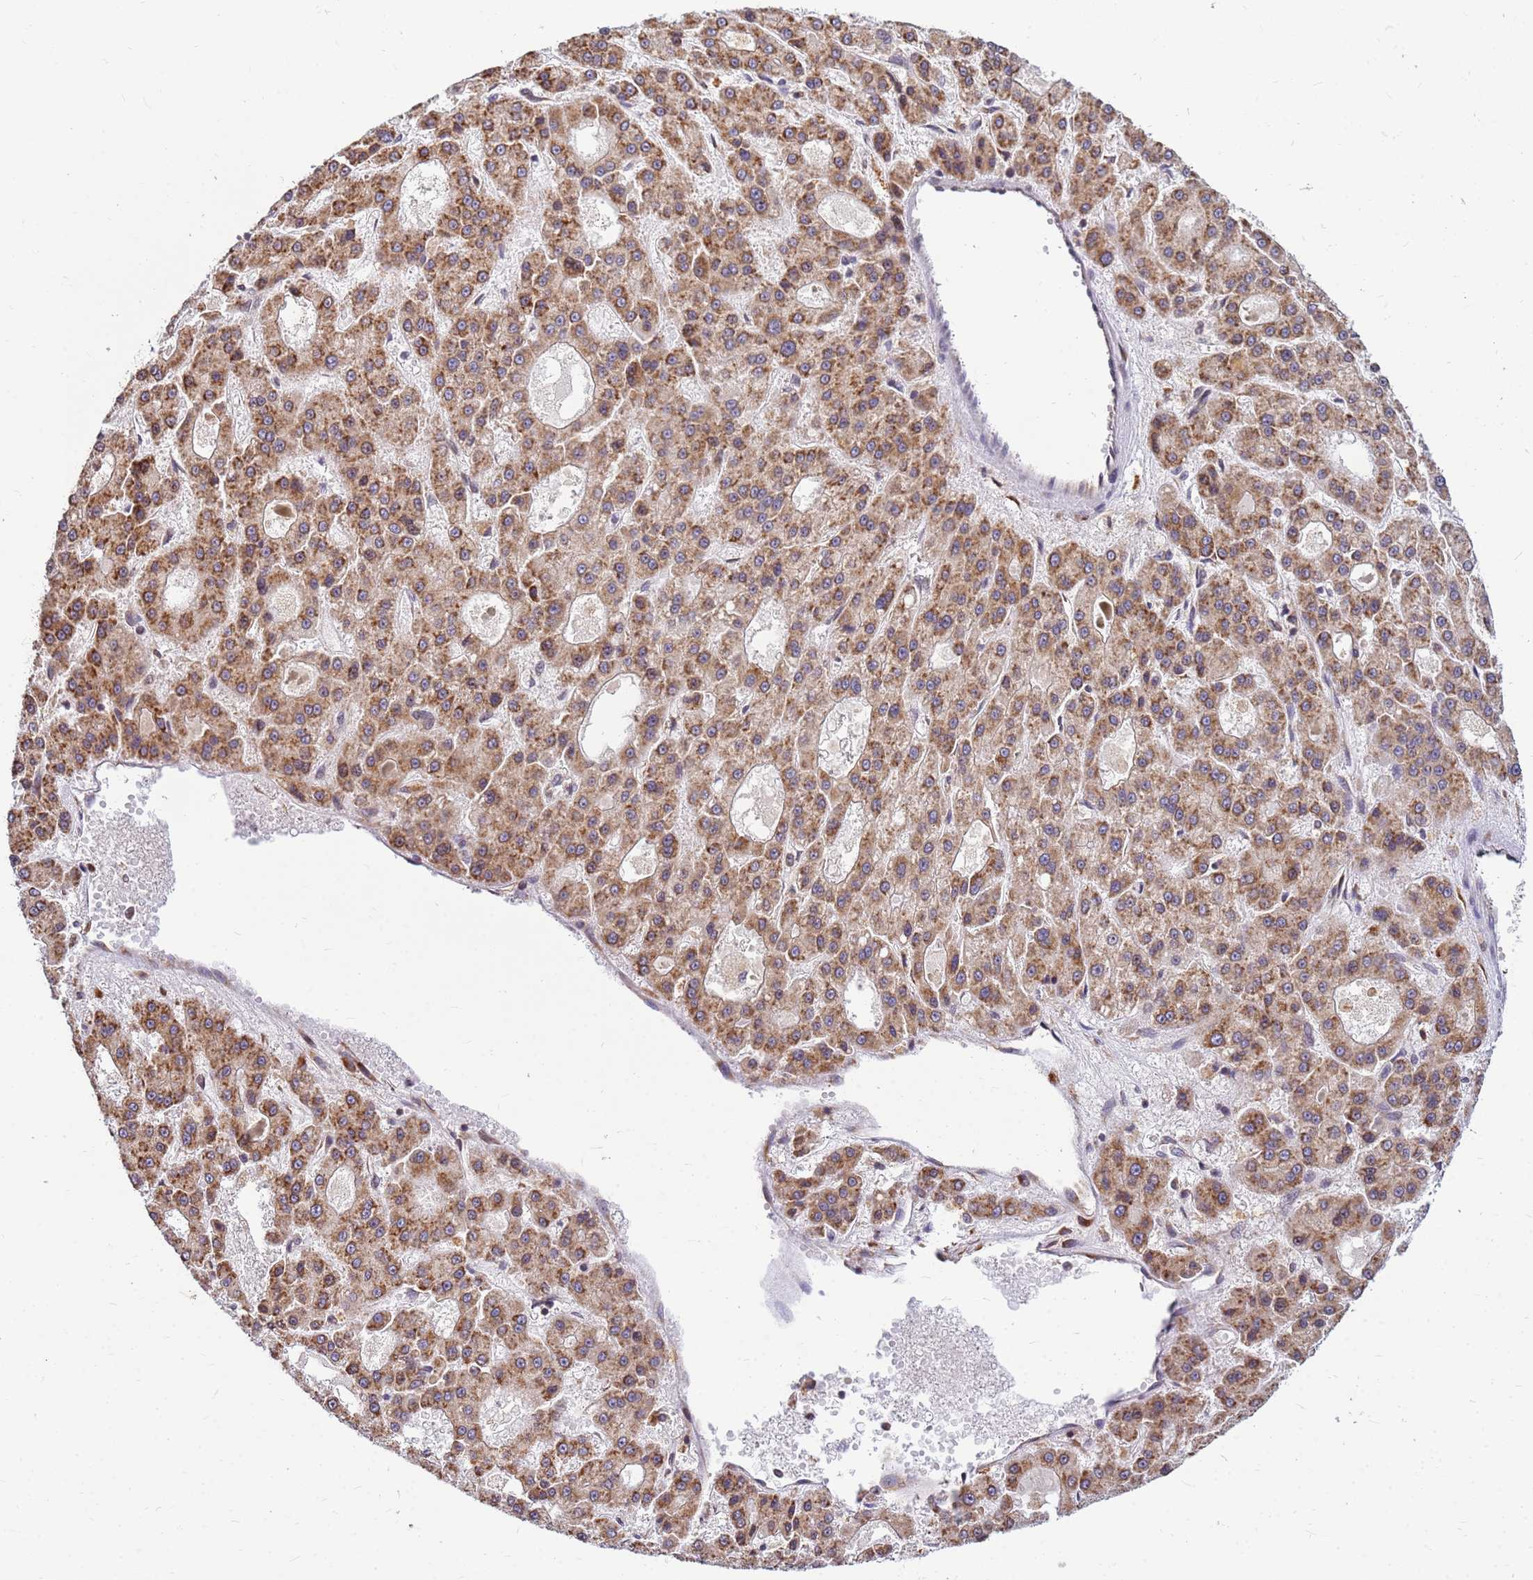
{"staining": {"intensity": "moderate", "quantity": ">75%", "location": "cytoplasmic/membranous"}, "tissue": "liver cancer", "cell_type": "Tumor cells", "image_type": "cancer", "snomed": [{"axis": "morphology", "description": "Carcinoma, Hepatocellular, NOS"}, {"axis": "topography", "description": "Liver"}], "caption": "High-power microscopy captured an immunohistochemistry image of liver cancer, revealing moderate cytoplasmic/membranous positivity in about >75% of tumor cells.", "gene": "SSR4", "patient": {"sex": "male", "age": 70}}